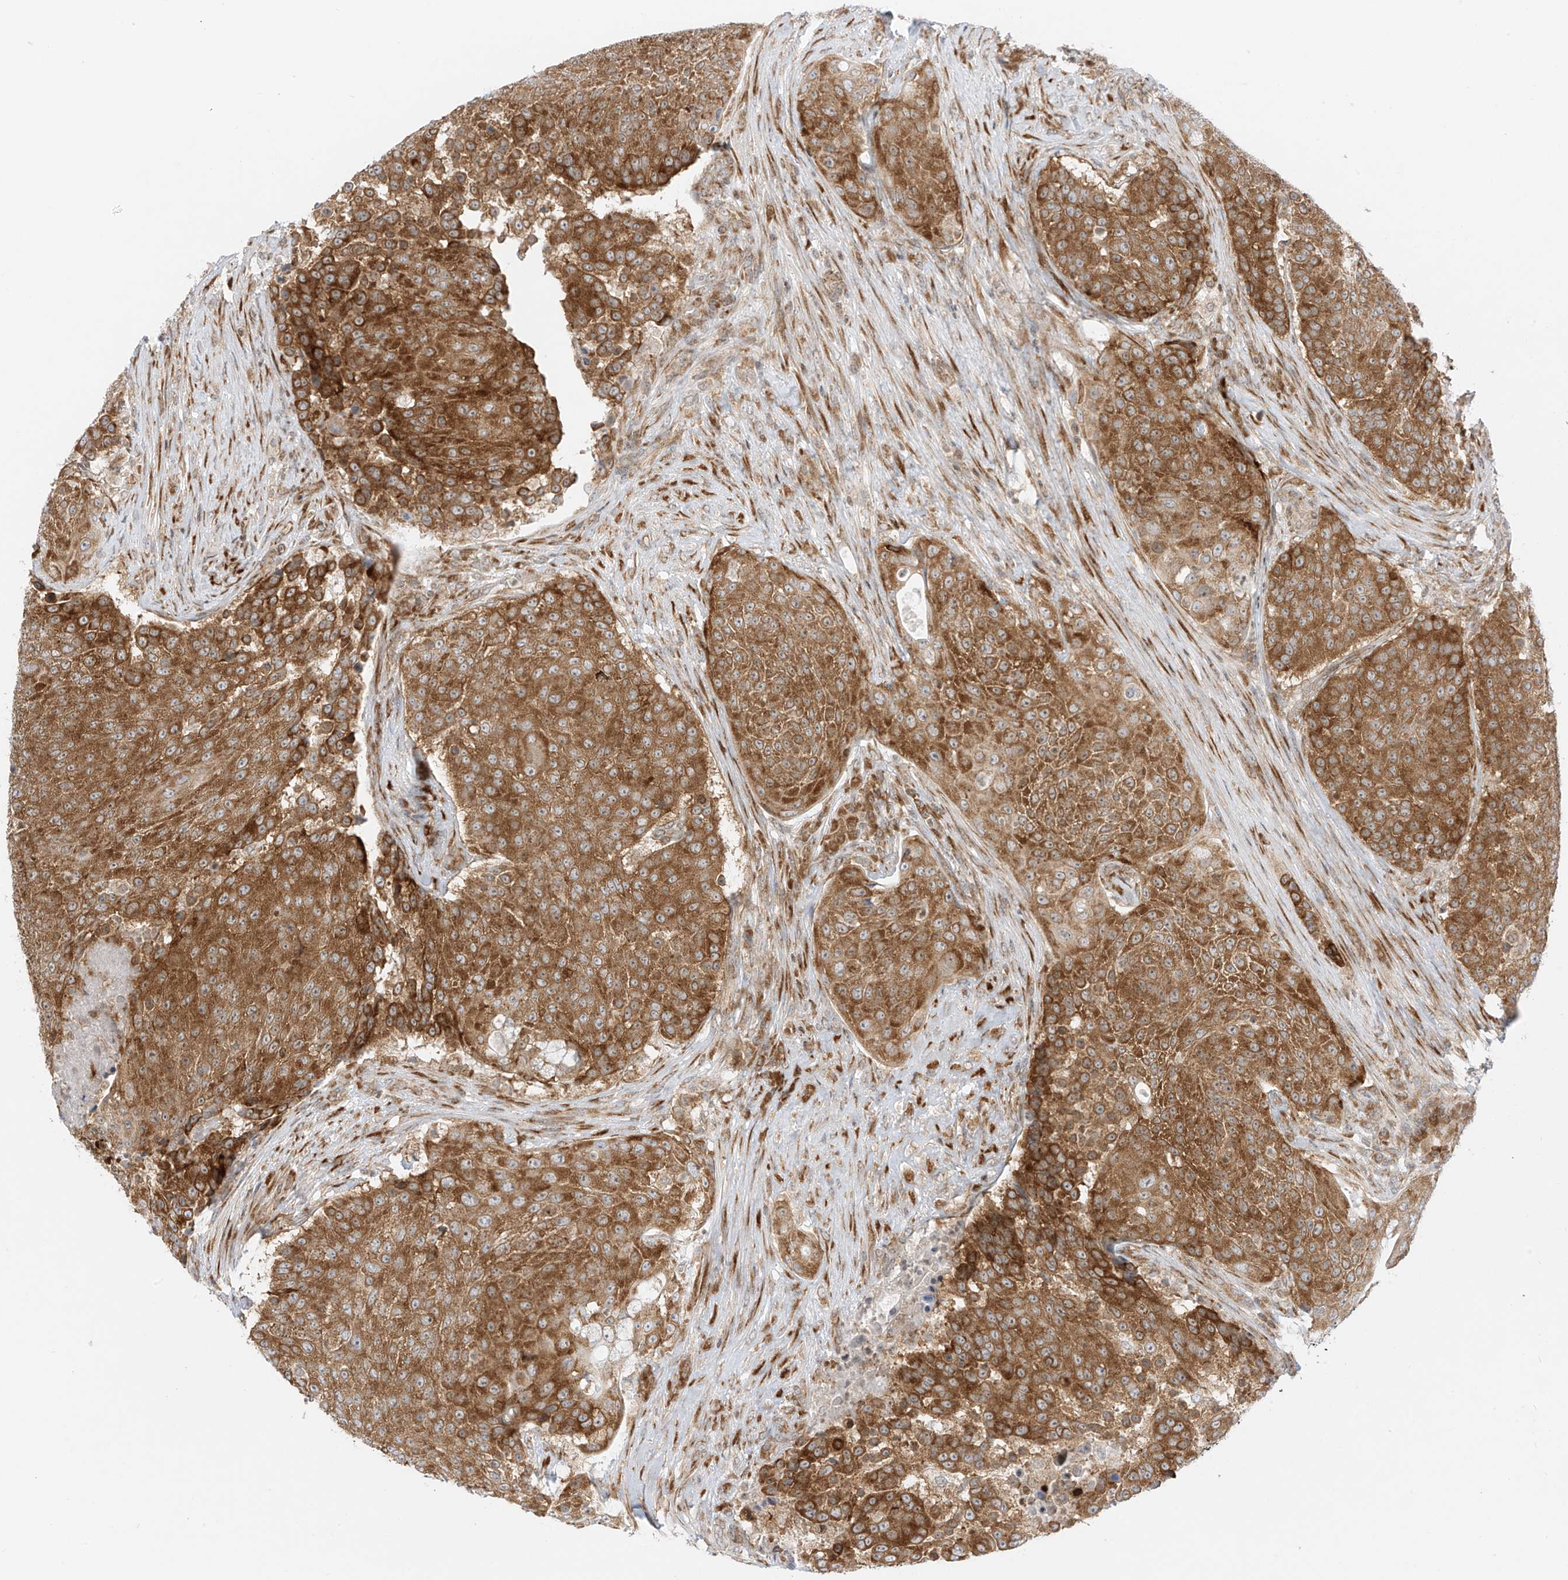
{"staining": {"intensity": "moderate", "quantity": ">75%", "location": "cytoplasmic/membranous"}, "tissue": "urothelial cancer", "cell_type": "Tumor cells", "image_type": "cancer", "snomed": [{"axis": "morphology", "description": "Urothelial carcinoma, High grade"}, {"axis": "topography", "description": "Urinary bladder"}], "caption": "A brown stain shows moderate cytoplasmic/membranous positivity of a protein in human urothelial cancer tumor cells.", "gene": "EDF1", "patient": {"sex": "female", "age": 63}}